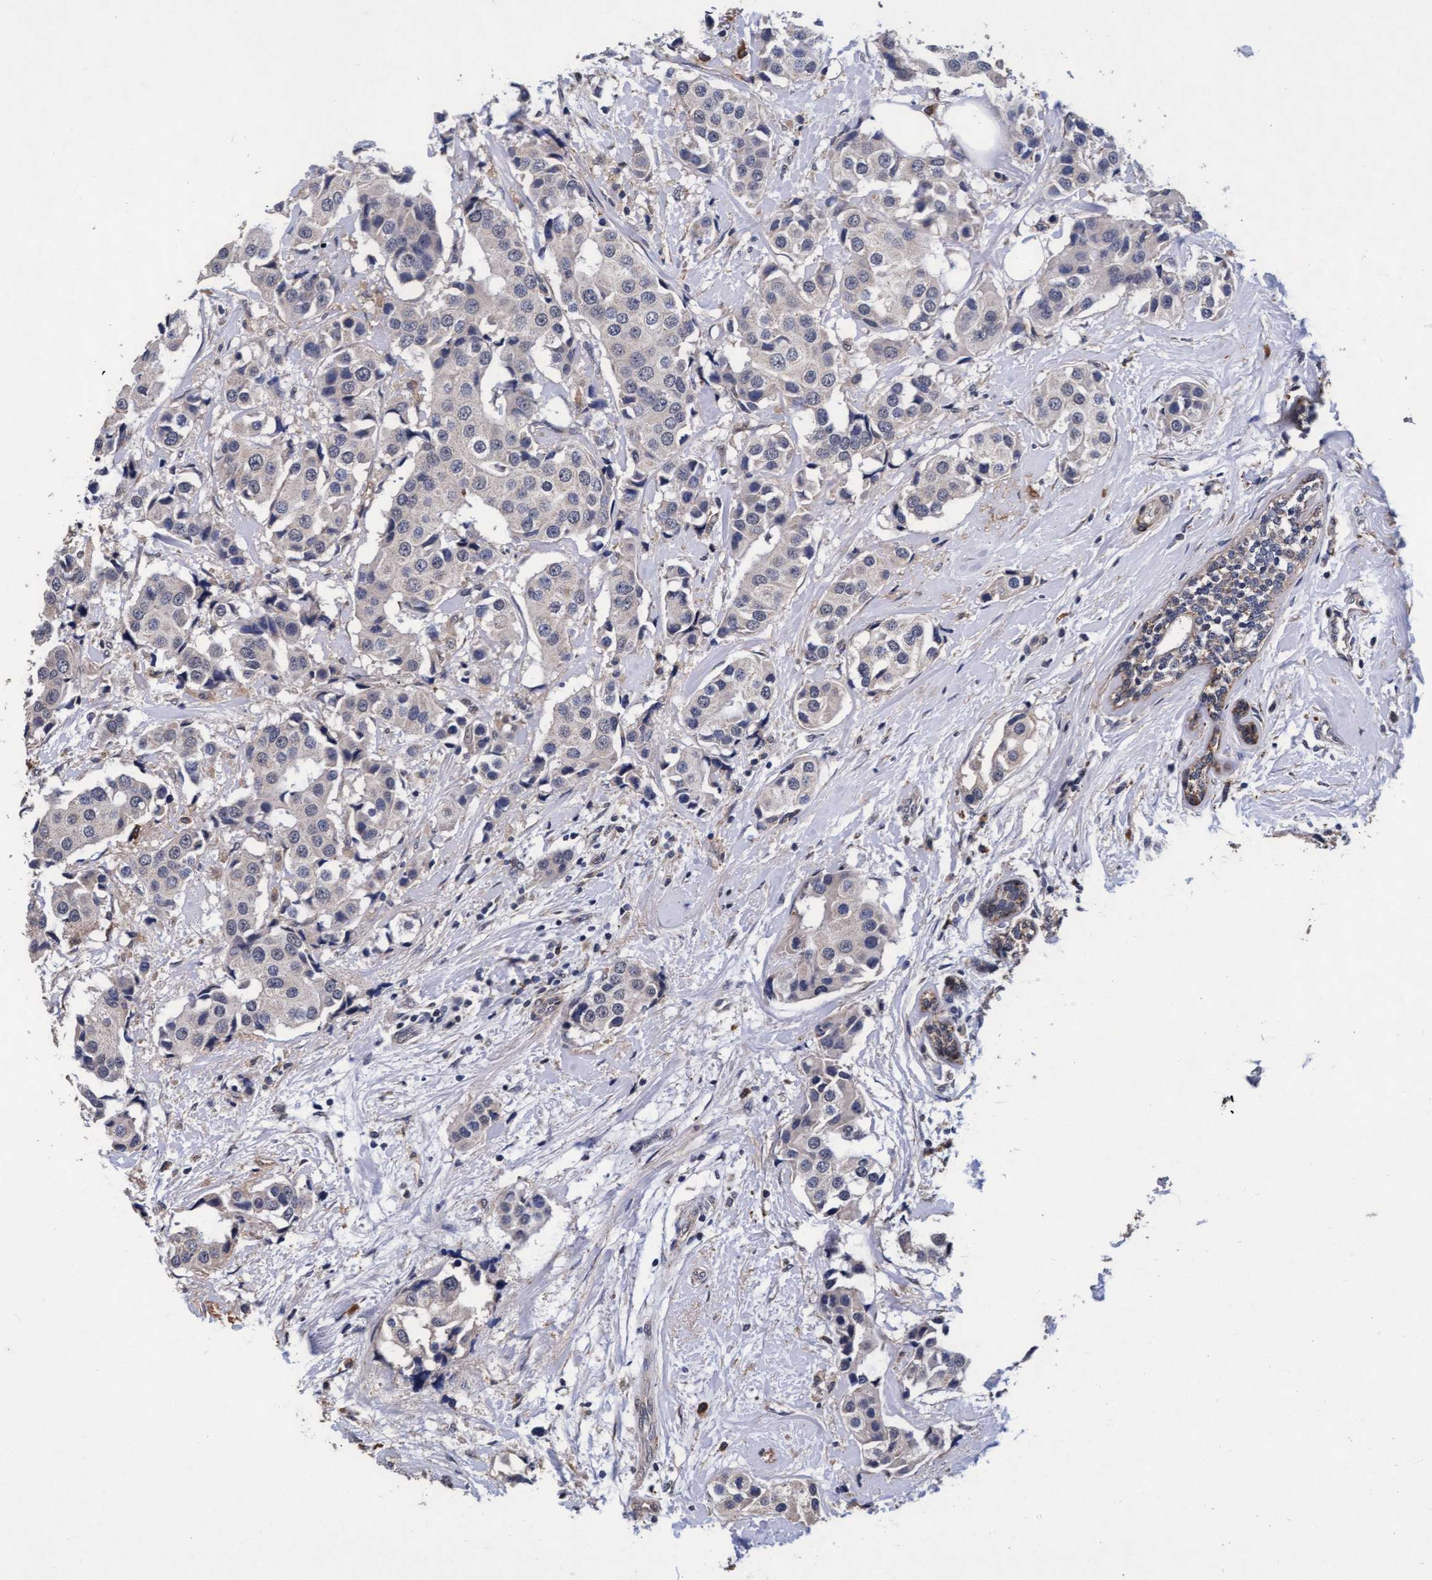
{"staining": {"intensity": "negative", "quantity": "none", "location": "none"}, "tissue": "breast cancer", "cell_type": "Tumor cells", "image_type": "cancer", "snomed": [{"axis": "morphology", "description": "Normal tissue, NOS"}, {"axis": "morphology", "description": "Duct carcinoma"}, {"axis": "topography", "description": "Breast"}], "caption": "Tumor cells are negative for brown protein staining in infiltrating ductal carcinoma (breast).", "gene": "CPQ", "patient": {"sex": "female", "age": 39}}